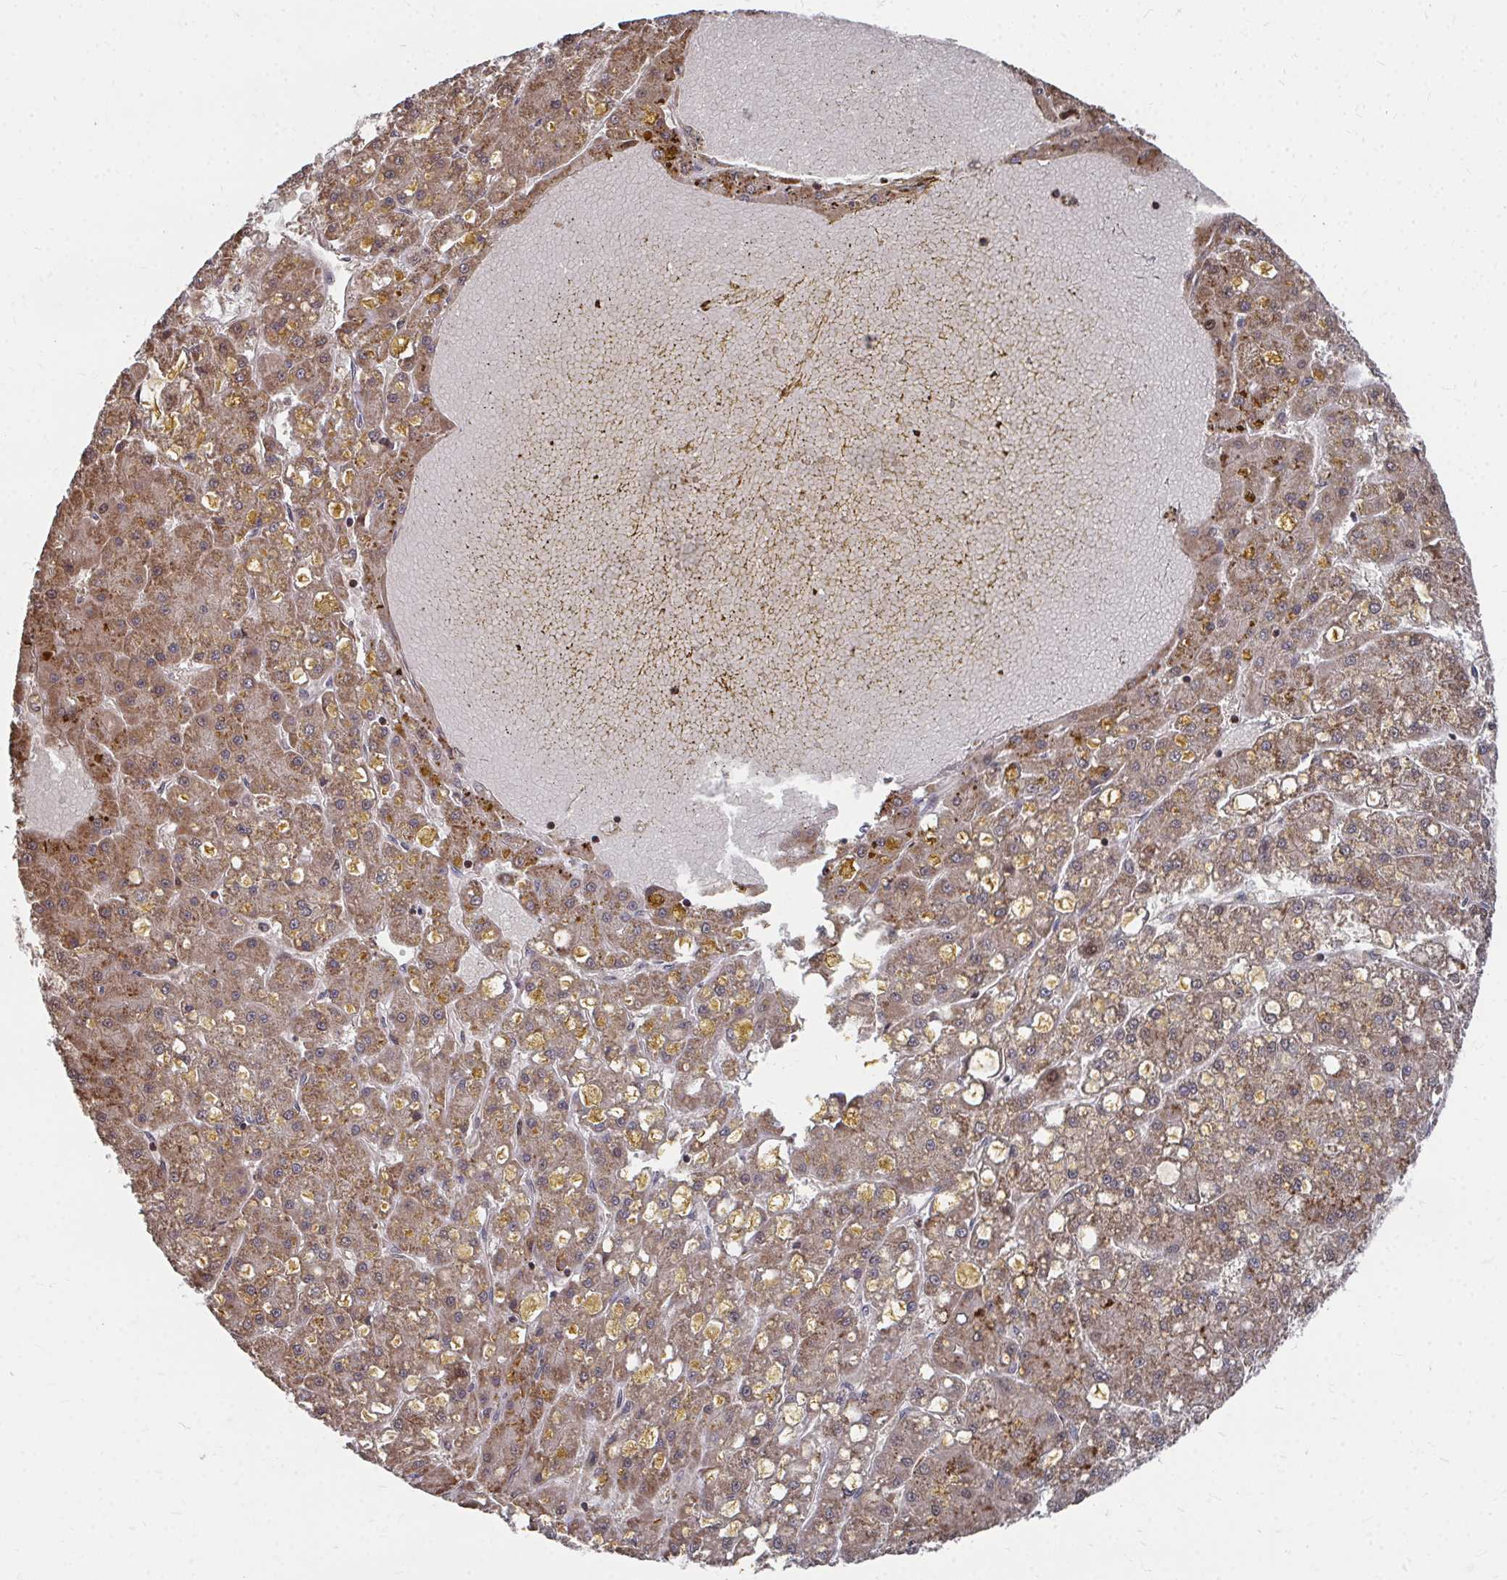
{"staining": {"intensity": "moderate", "quantity": "25%-75%", "location": "cytoplasmic/membranous"}, "tissue": "liver cancer", "cell_type": "Tumor cells", "image_type": "cancer", "snomed": [{"axis": "morphology", "description": "Carcinoma, Hepatocellular, NOS"}, {"axis": "topography", "description": "Liver"}], "caption": "This image exhibits liver cancer (hepatocellular carcinoma) stained with immunohistochemistry (IHC) to label a protein in brown. The cytoplasmic/membranous of tumor cells show moderate positivity for the protein. Nuclei are counter-stained blue.", "gene": "FAM89A", "patient": {"sex": "male", "age": 67}}